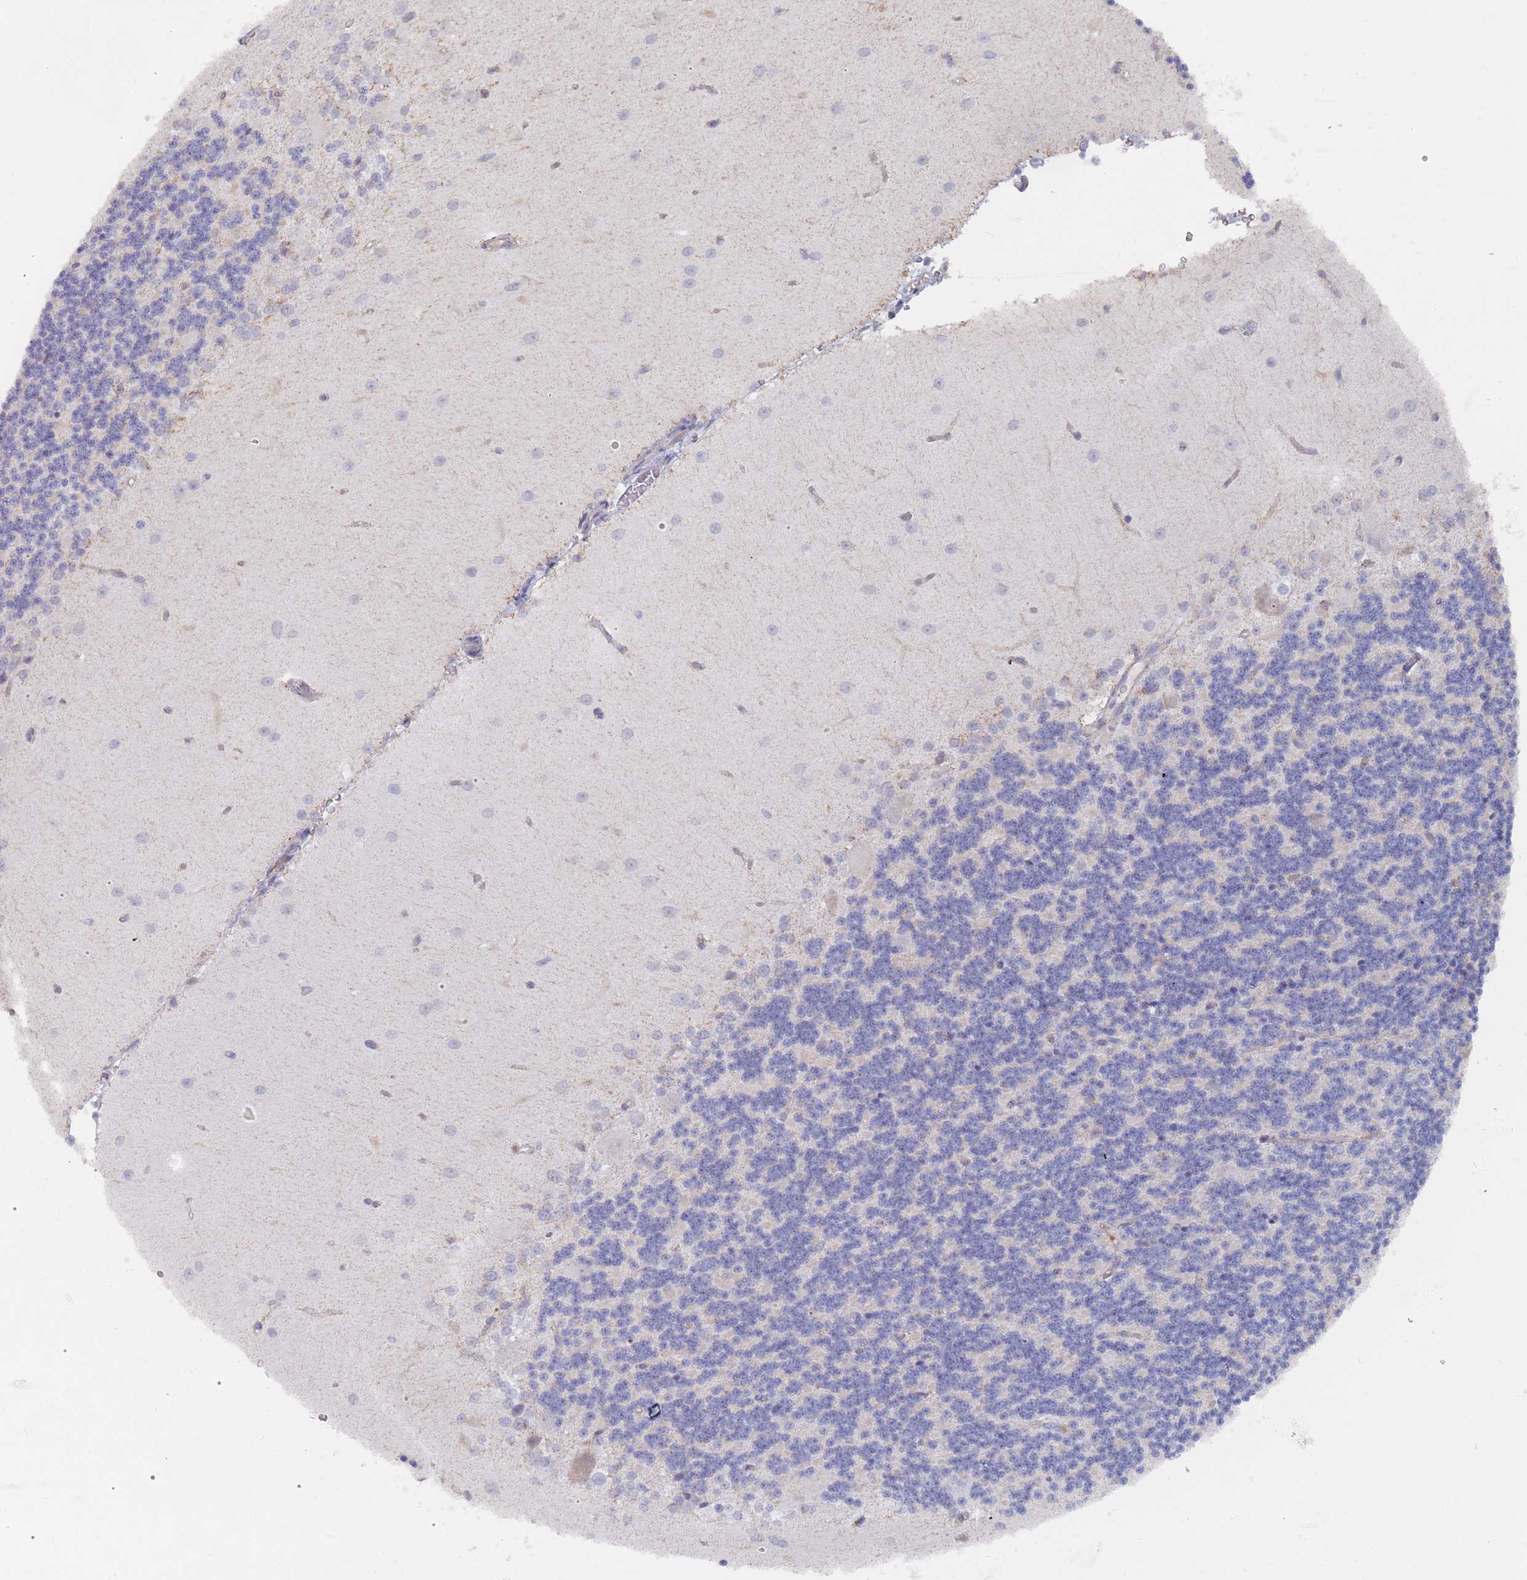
{"staining": {"intensity": "weak", "quantity": "25%-75%", "location": "cytoplasmic/membranous"}, "tissue": "cerebellum", "cell_type": "Cells in granular layer", "image_type": "normal", "snomed": [{"axis": "morphology", "description": "Normal tissue, NOS"}, {"axis": "topography", "description": "Cerebellum"}], "caption": "Brown immunohistochemical staining in normal human cerebellum demonstrates weak cytoplasmic/membranous staining in approximately 25%-75% of cells in granular layer. The staining was performed using DAB (3,3'-diaminobenzidine), with brown indicating positive protein expression. Nuclei are stained blue with hematoxylin.", "gene": "TRARG1", "patient": {"sex": "female", "age": 29}}